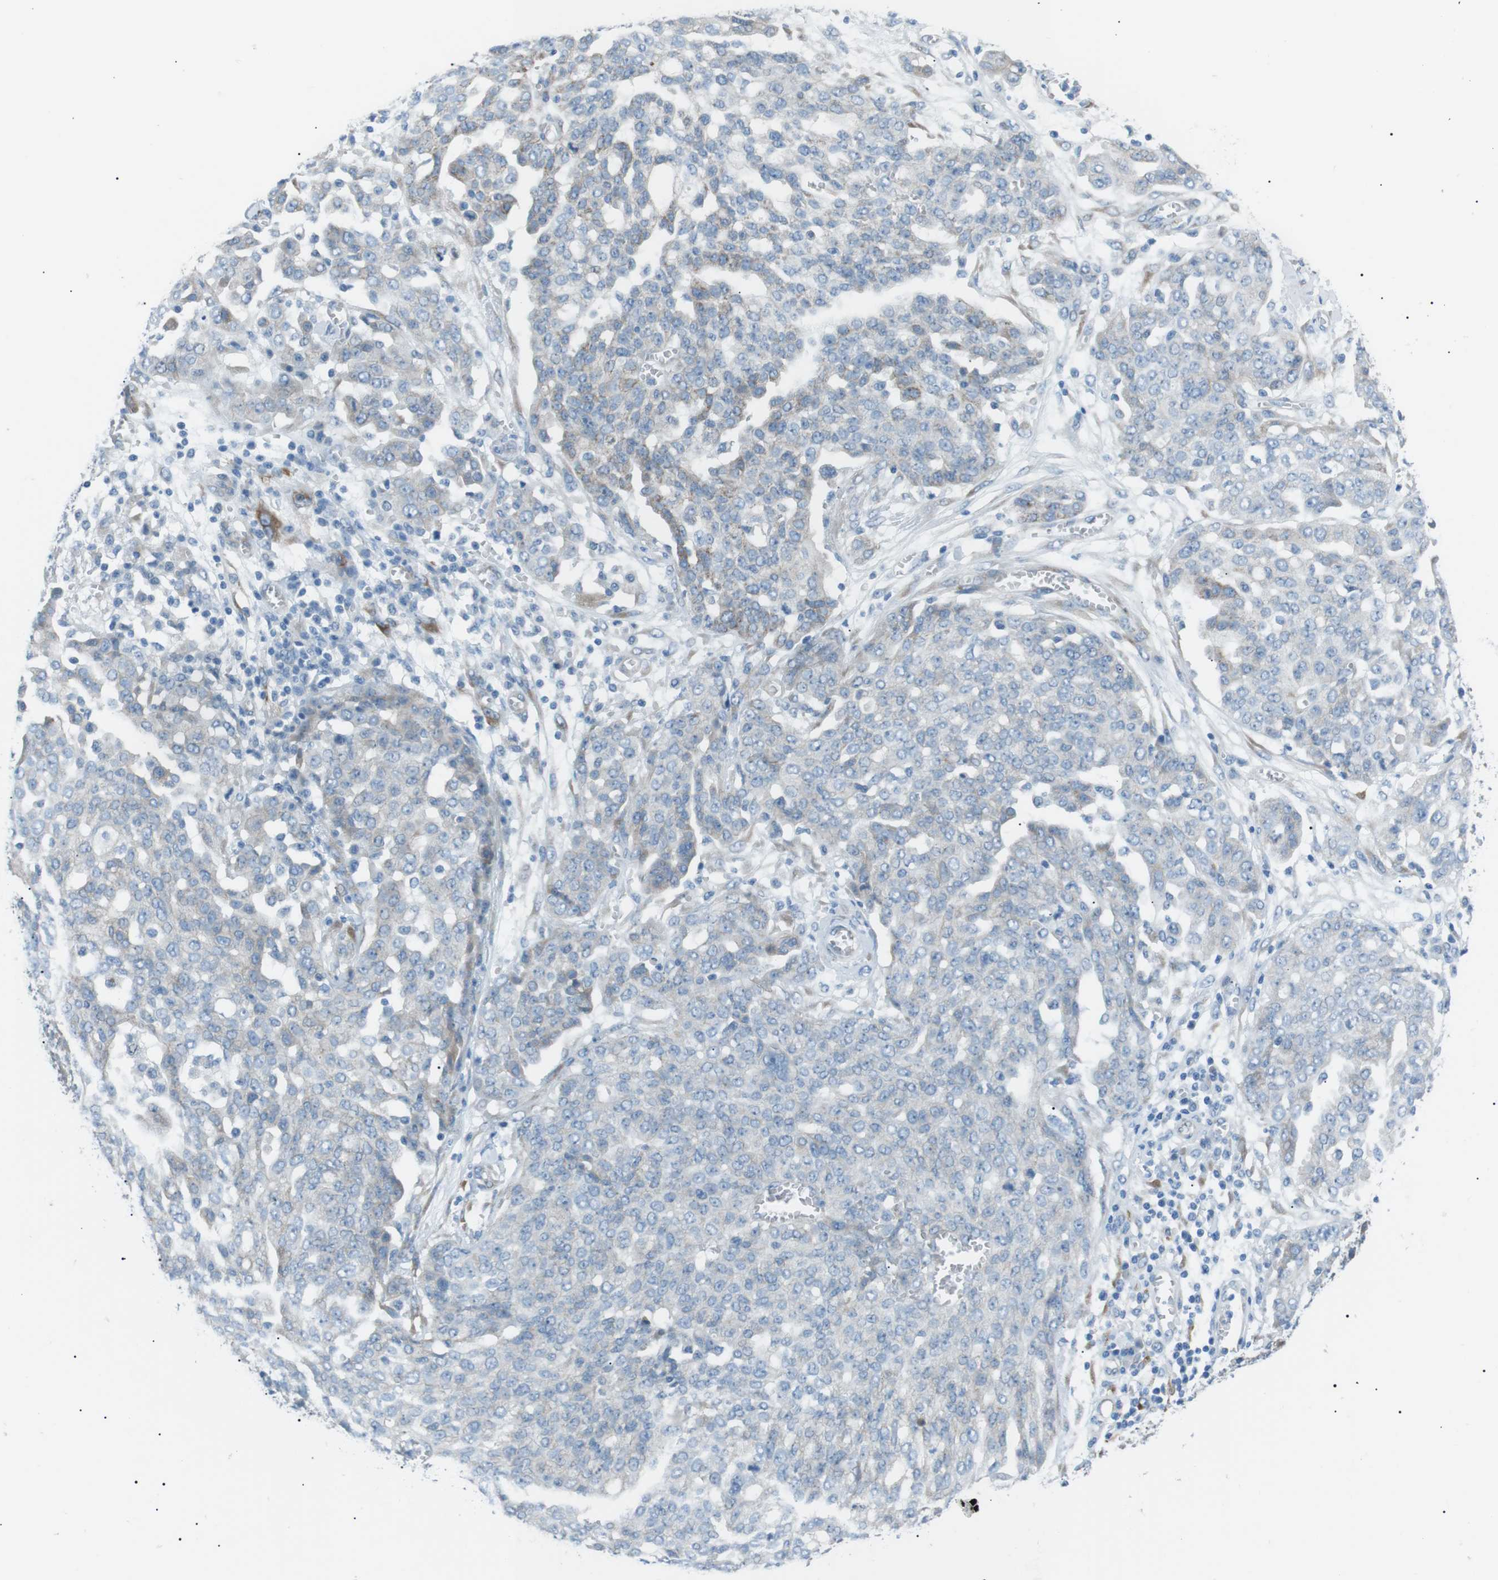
{"staining": {"intensity": "negative", "quantity": "none", "location": "none"}, "tissue": "ovarian cancer", "cell_type": "Tumor cells", "image_type": "cancer", "snomed": [{"axis": "morphology", "description": "Cystadenocarcinoma, serous, NOS"}, {"axis": "topography", "description": "Soft tissue"}, {"axis": "topography", "description": "Ovary"}], "caption": "There is no significant positivity in tumor cells of ovarian serous cystadenocarcinoma. (Stains: DAB (3,3'-diaminobenzidine) IHC with hematoxylin counter stain, Microscopy: brightfield microscopy at high magnification).", "gene": "MTARC2", "patient": {"sex": "female", "age": 57}}